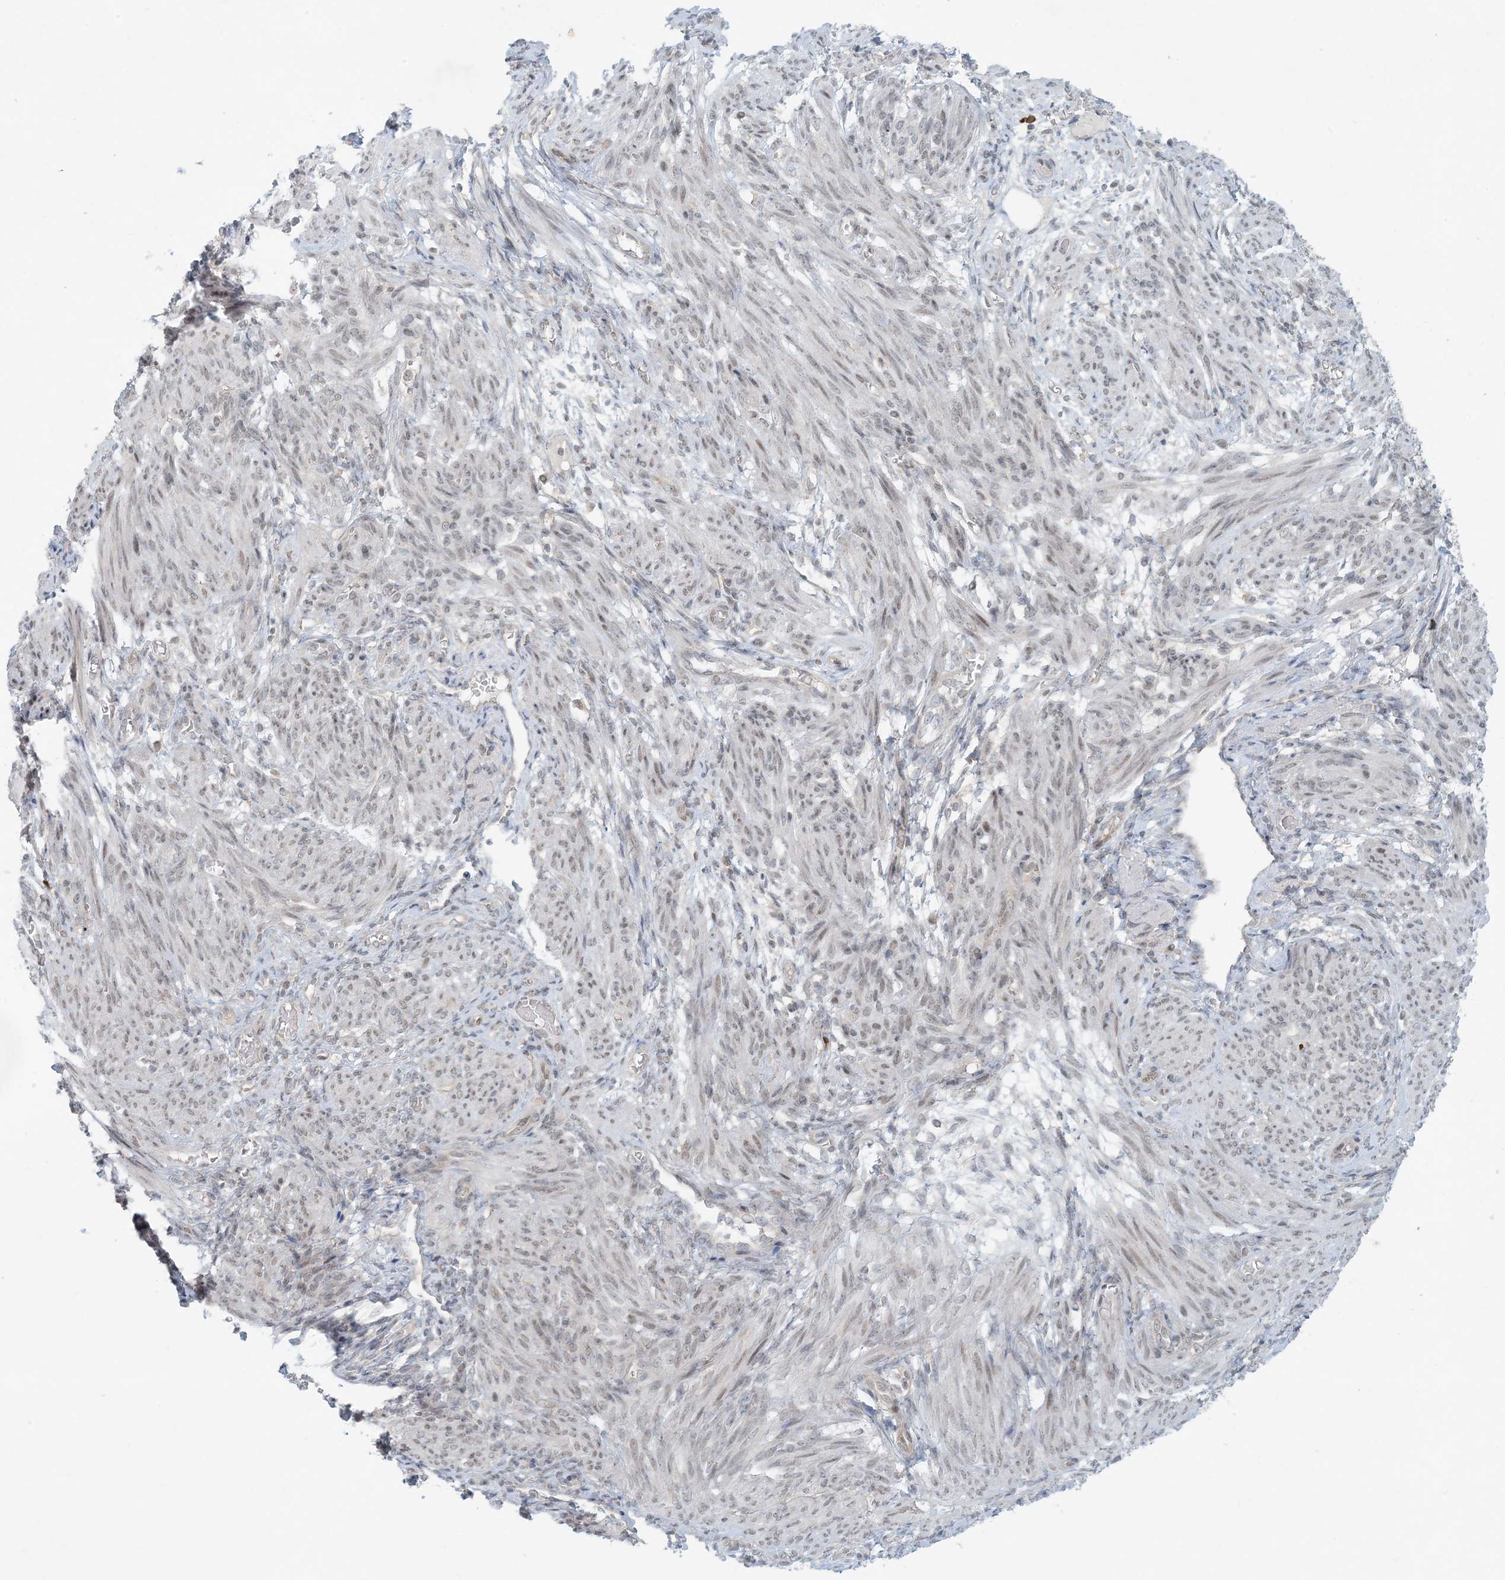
{"staining": {"intensity": "weak", "quantity": "25%-75%", "location": "nuclear"}, "tissue": "smooth muscle", "cell_type": "Smooth muscle cells", "image_type": "normal", "snomed": [{"axis": "morphology", "description": "Normal tissue, NOS"}, {"axis": "topography", "description": "Smooth muscle"}], "caption": "Weak nuclear positivity is appreciated in approximately 25%-75% of smooth muscle cells in unremarkable smooth muscle.", "gene": "OBI1", "patient": {"sex": "female", "age": 39}}